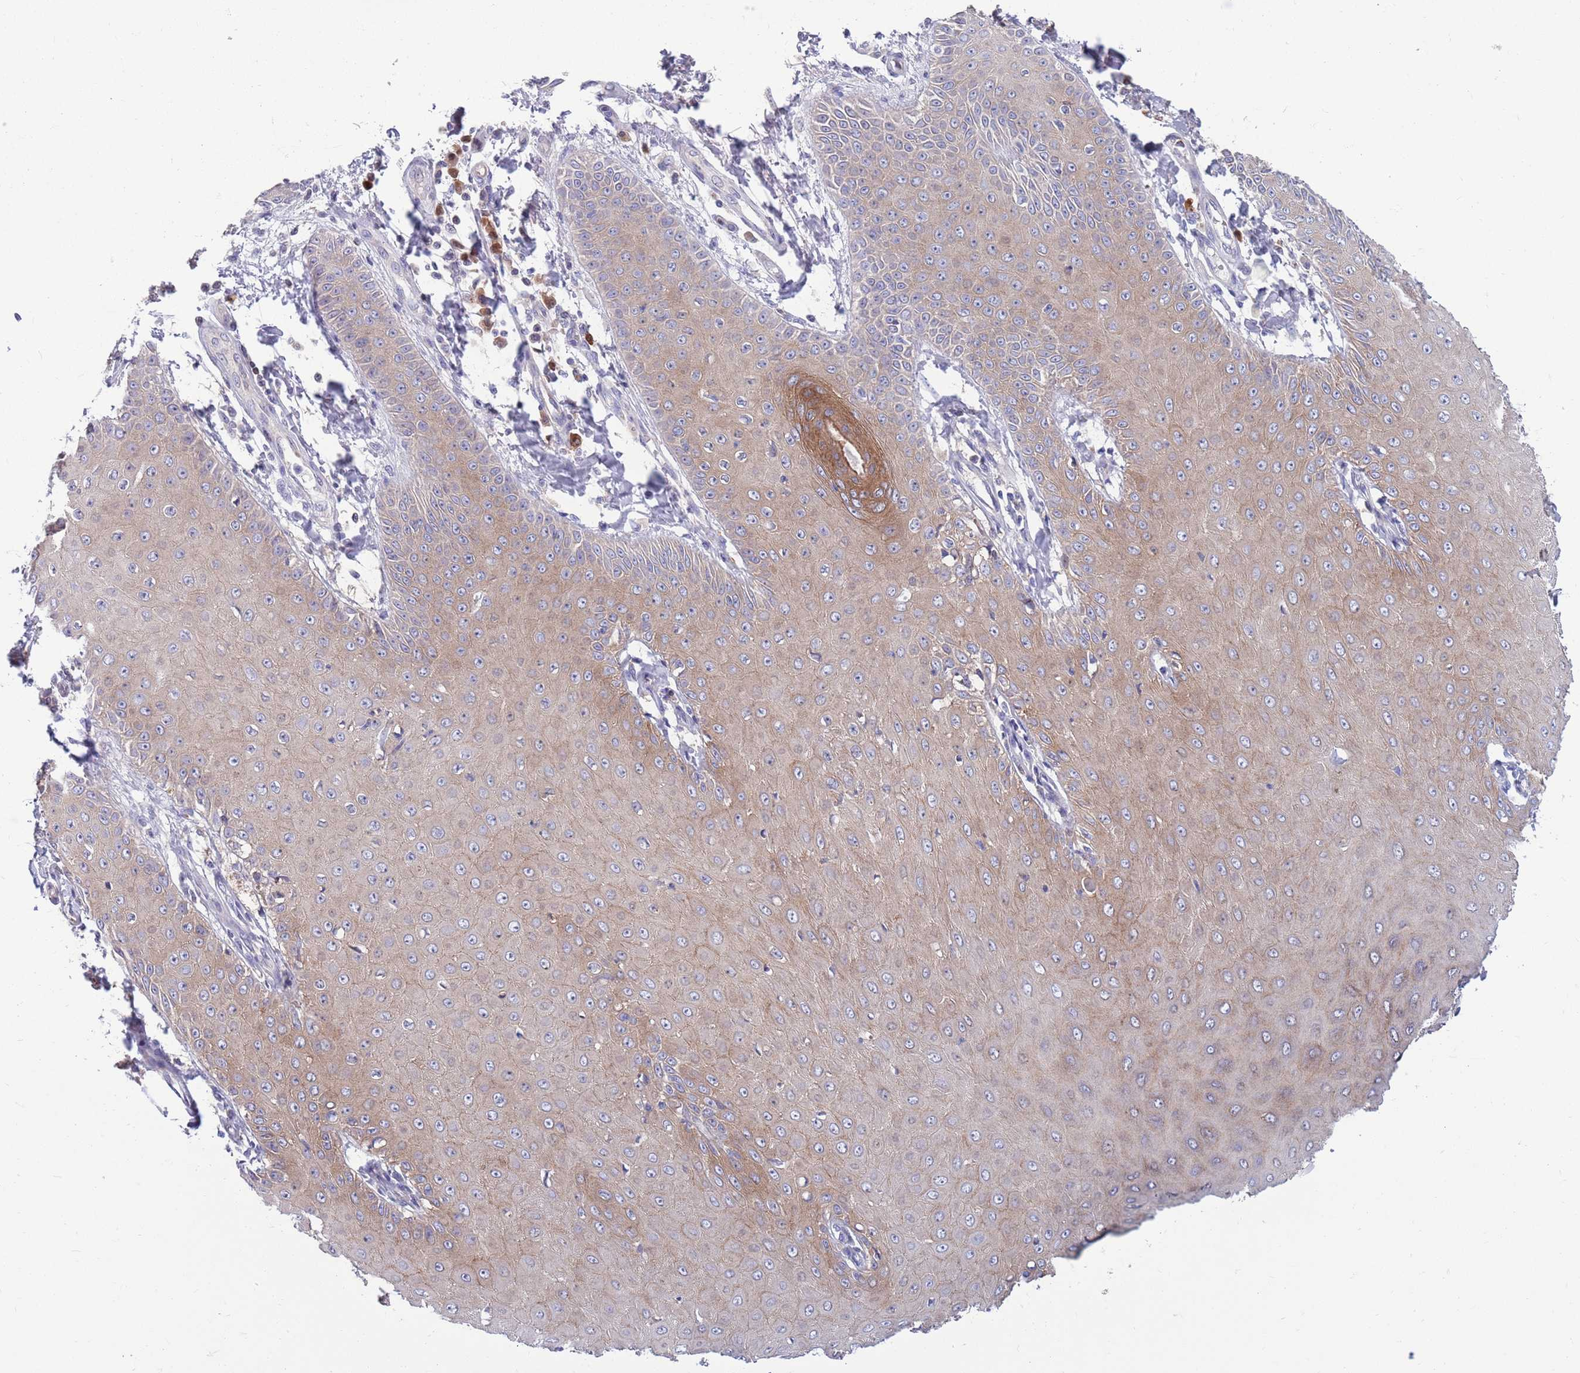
{"staining": {"intensity": "moderate", "quantity": ">75%", "location": "cytoplasmic/membranous"}, "tissue": "skin cancer", "cell_type": "Tumor cells", "image_type": "cancer", "snomed": [{"axis": "morphology", "description": "Squamous cell carcinoma, NOS"}, {"axis": "topography", "description": "Skin"}], "caption": "Brown immunohistochemical staining in human skin squamous cell carcinoma displays moderate cytoplasmic/membranous expression in about >75% of tumor cells. Nuclei are stained in blue.", "gene": "KLHL29", "patient": {"sex": "male", "age": 70}}